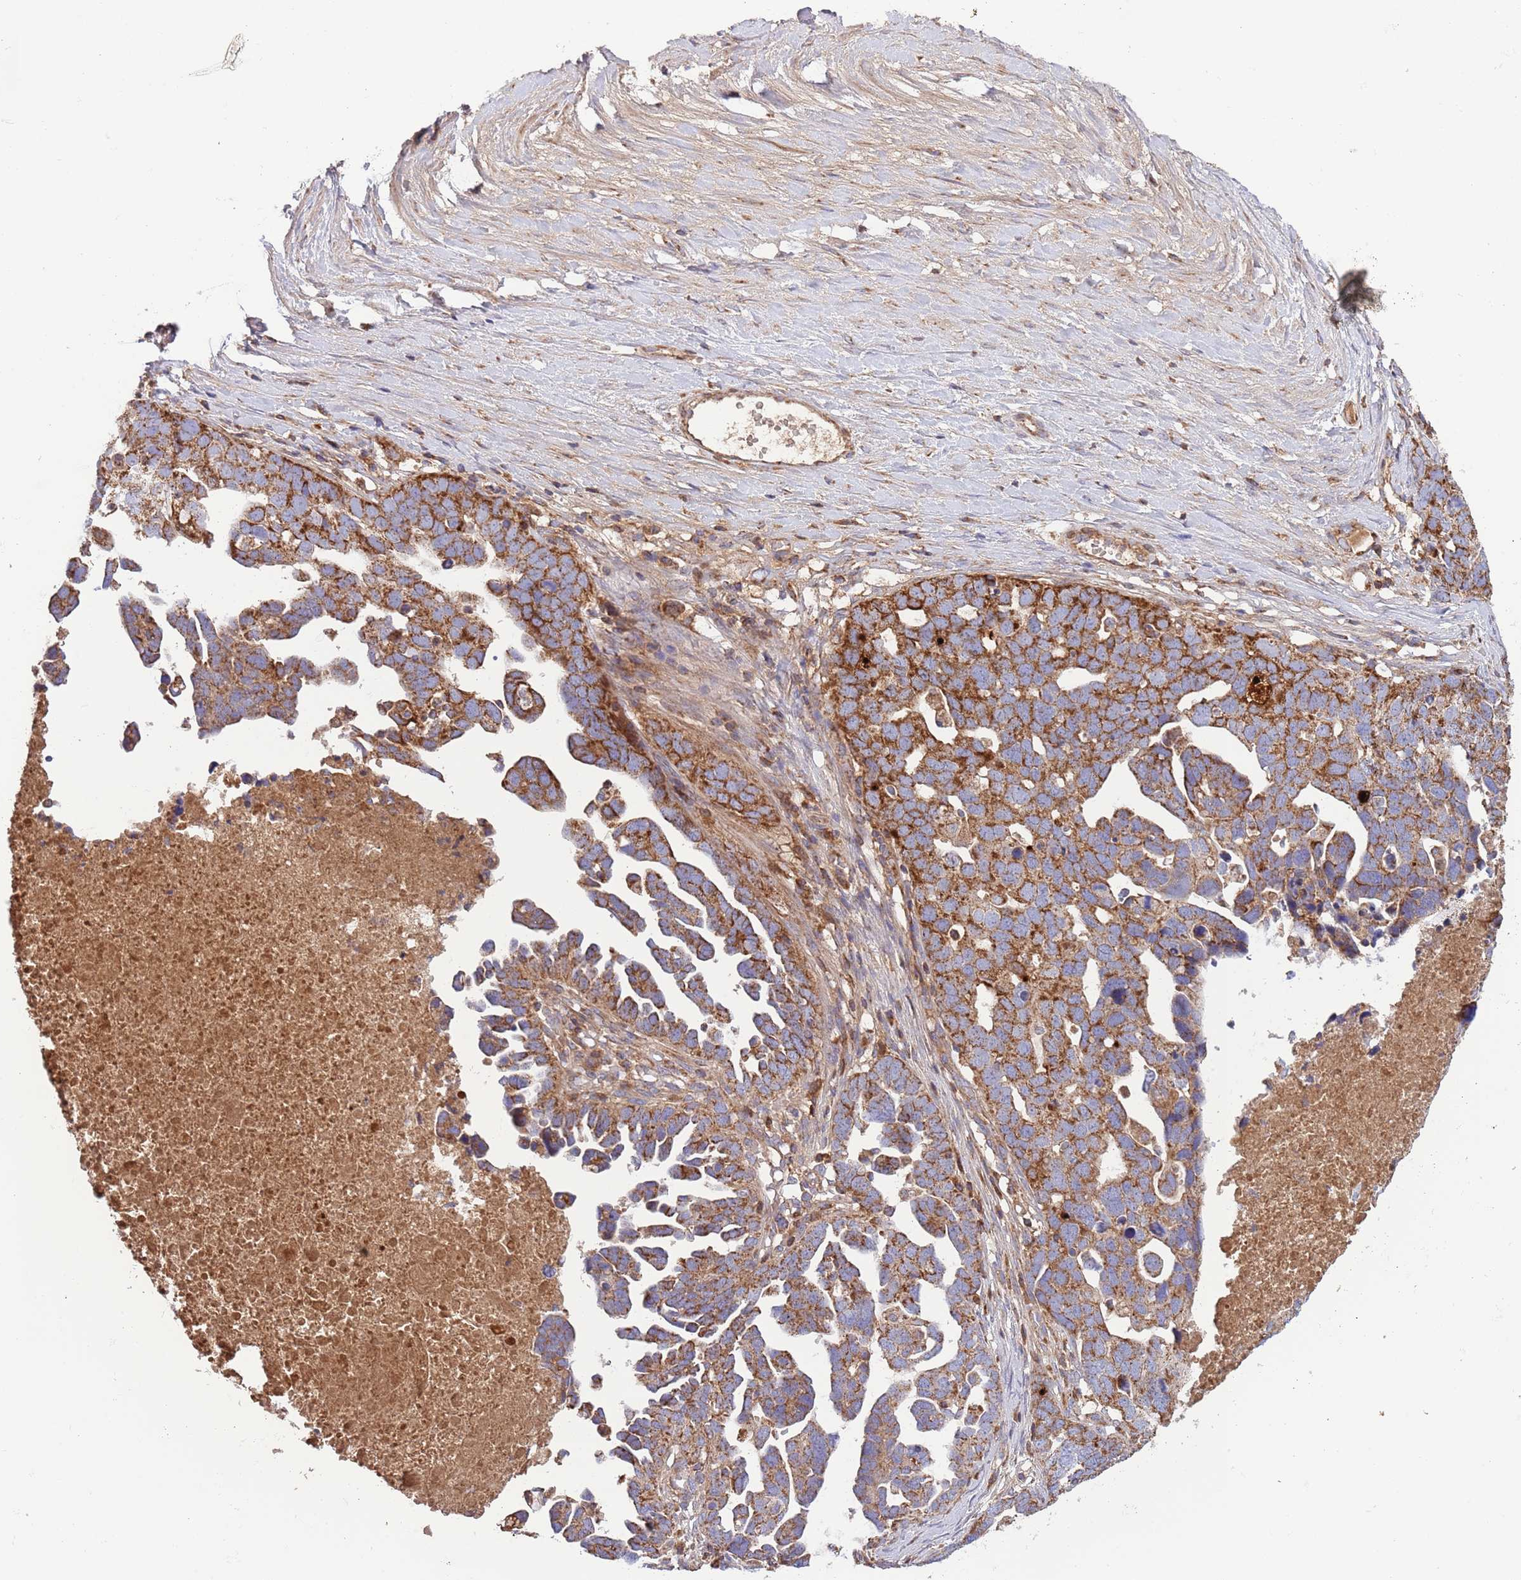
{"staining": {"intensity": "strong", "quantity": ">75%", "location": "cytoplasmic/membranous"}, "tissue": "ovarian cancer", "cell_type": "Tumor cells", "image_type": "cancer", "snomed": [{"axis": "morphology", "description": "Cystadenocarcinoma, serous, NOS"}, {"axis": "topography", "description": "Ovary"}], "caption": "Immunohistochemical staining of human ovarian cancer (serous cystadenocarcinoma) shows high levels of strong cytoplasmic/membranous protein positivity in about >75% of tumor cells.", "gene": "DNAJA3", "patient": {"sex": "female", "age": 54}}